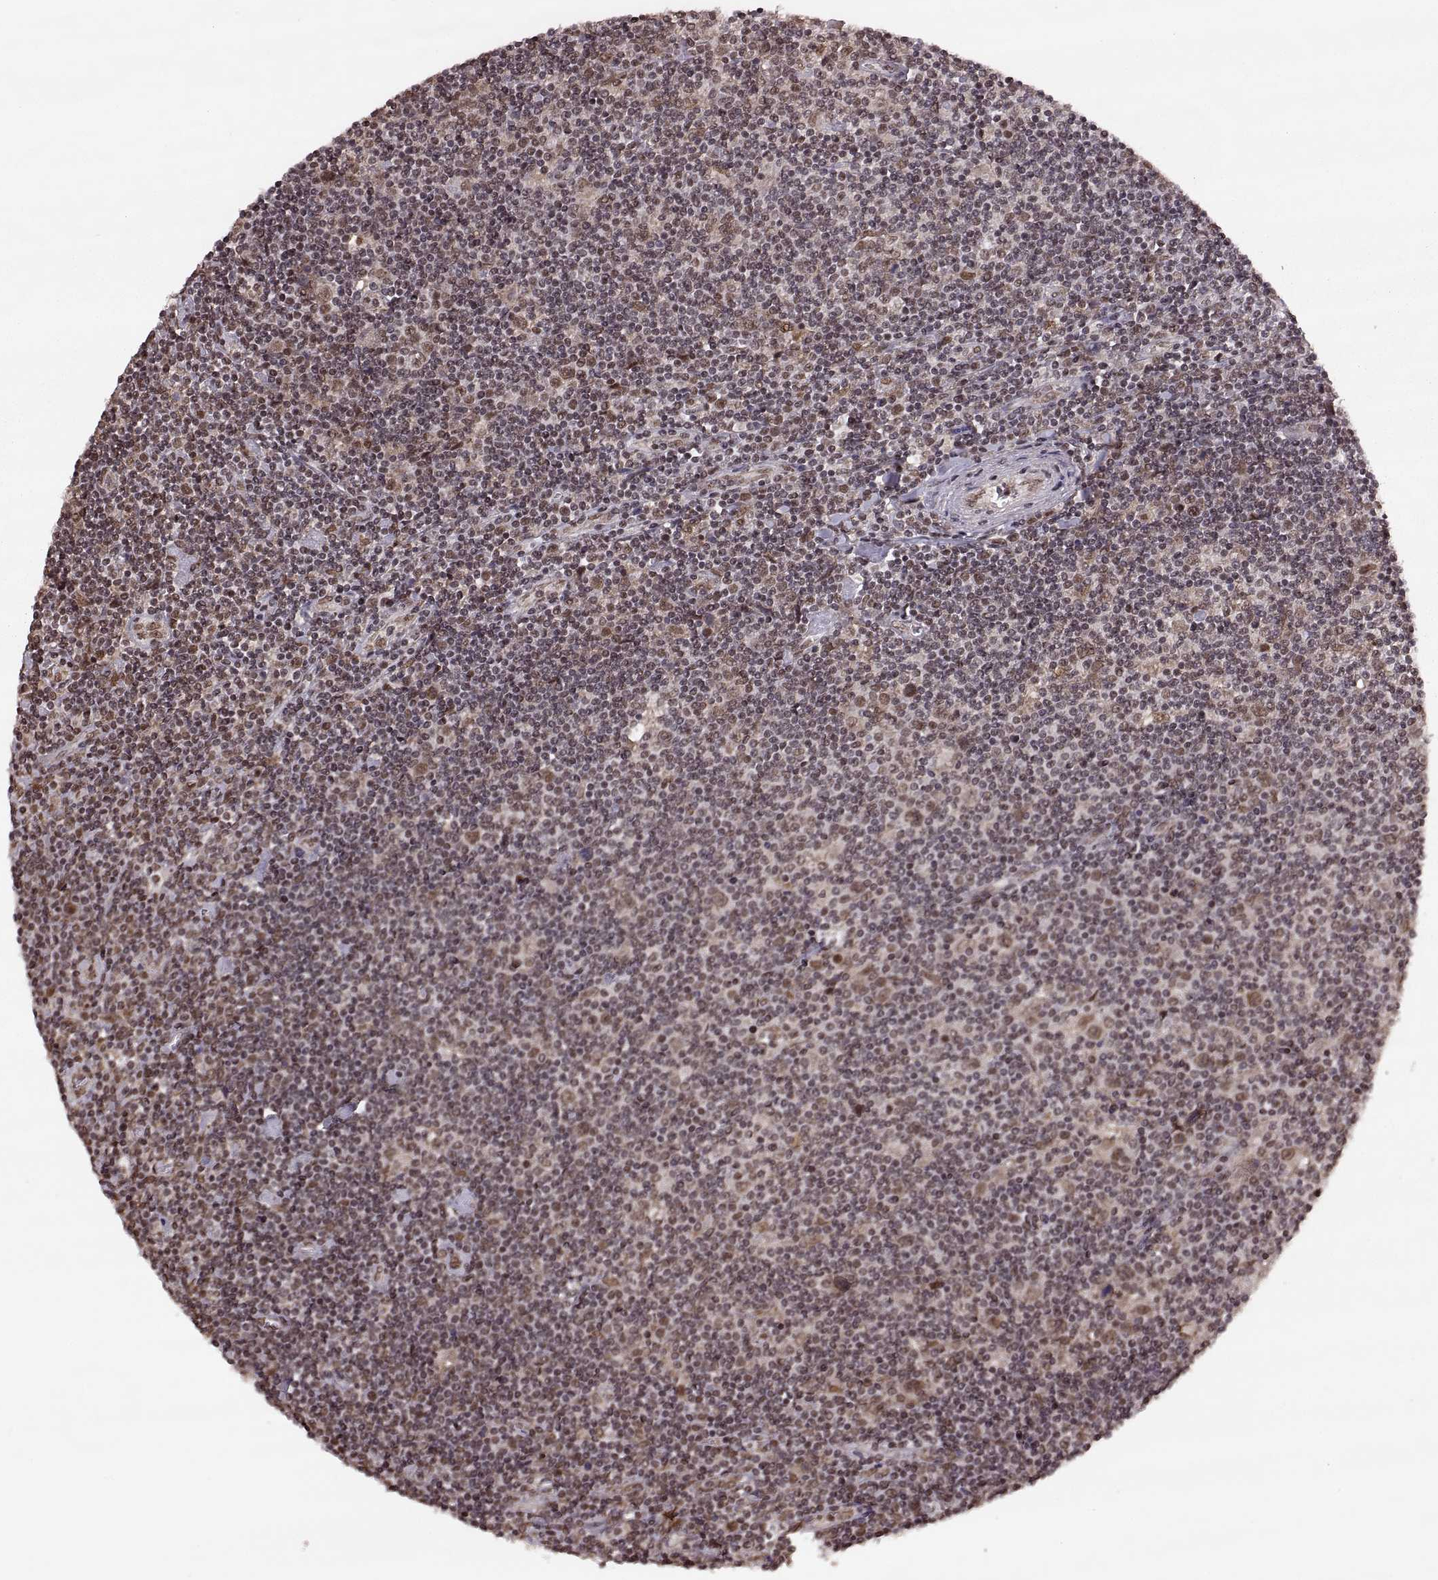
{"staining": {"intensity": "moderate", "quantity": ">75%", "location": "nuclear"}, "tissue": "lymphoma", "cell_type": "Tumor cells", "image_type": "cancer", "snomed": [{"axis": "morphology", "description": "Hodgkin's disease, NOS"}, {"axis": "topography", "description": "Lymph node"}], "caption": "Moderate nuclear staining for a protein is present in about >75% of tumor cells of lymphoma using IHC.", "gene": "RFT1", "patient": {"sex": "male", "age": 40}}